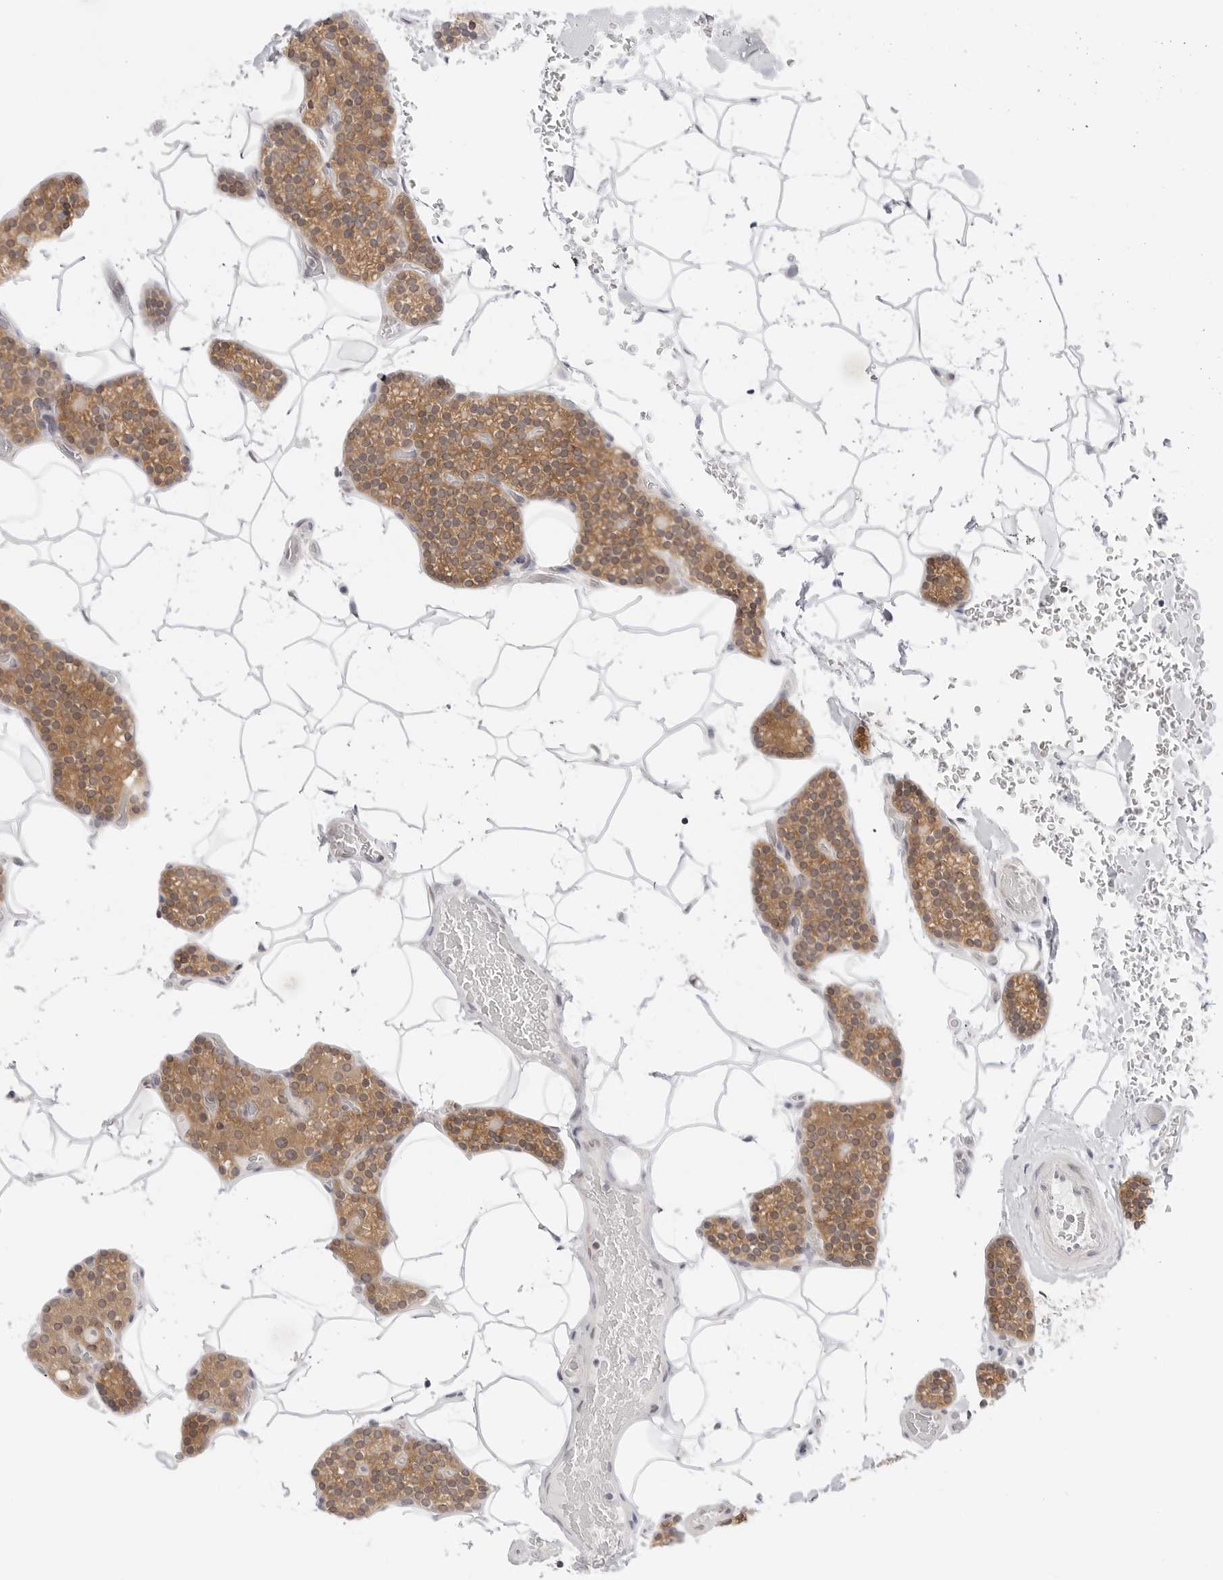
{"staining": {"intensity": "moderate", "quantity": "25%-75%", "location": "cytoplasmic/membranous"}, "tissue": "parathyroid gland", "cell_type": "Glandular cells", "image_type": "normal", "snomed": [{"axis": "morphology", "description": "Normal tissue, NOS"}, {"axis": "topography", "description": "Parathyroid gland"}], "caption": "Immunohistochemical staining of normal human parathyroid gland reveals moderate cytoplasmic/membranous protein staining in approximately 25%-75% of glandular cells. The protein of interest is shown in brown color, while the nuclei are stained blue.", "gene": "NUDC", "patient": {"sex": "male", "age": 52}}